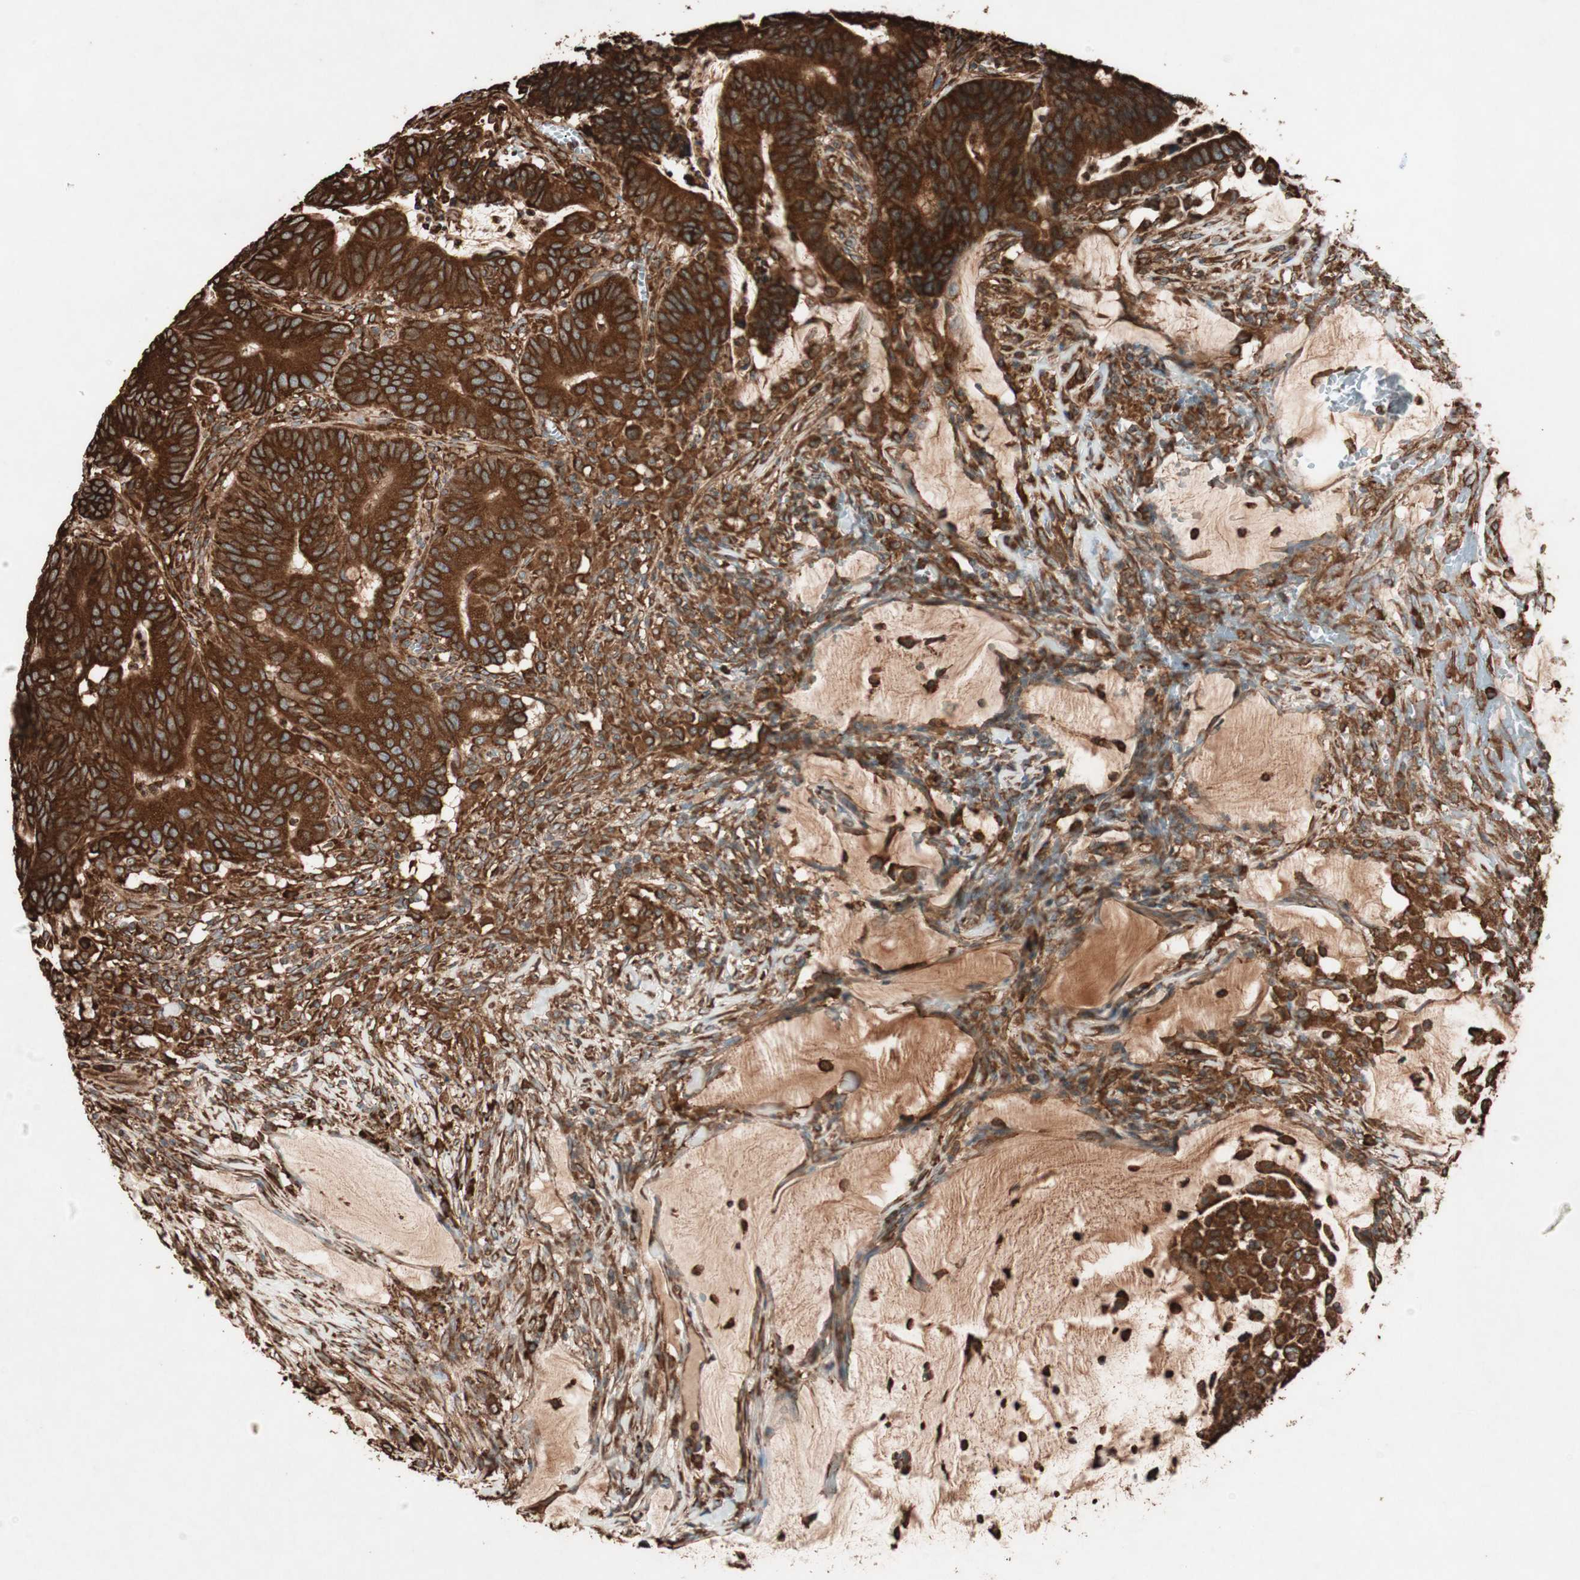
{"staining": {"intensity": "strong", "quantity": ">75%", "location": "cytoplasmic/membranous"}, "tissue": "colorectal cancer", "cell_type": "Tumor cells", "image_type": "cancer", "snomed": [{"axis": "morphology", "description": "Adenocarcinoma, NOS"}, {"axis": "topography", "description": "Colon"}], "caption": "Adenocarcinoma (colorectal) stained for a protein displays strong cytoplasmic/membranous positivity in tumor cells. (Stains: DAB (3,3'-diaminobenzidine) in brown, nuclei in blue, Microscopy: brightfield microscopy at high magnification).", "gene": "VEGFA", "patient": {"sex": "male", "age": 45}}